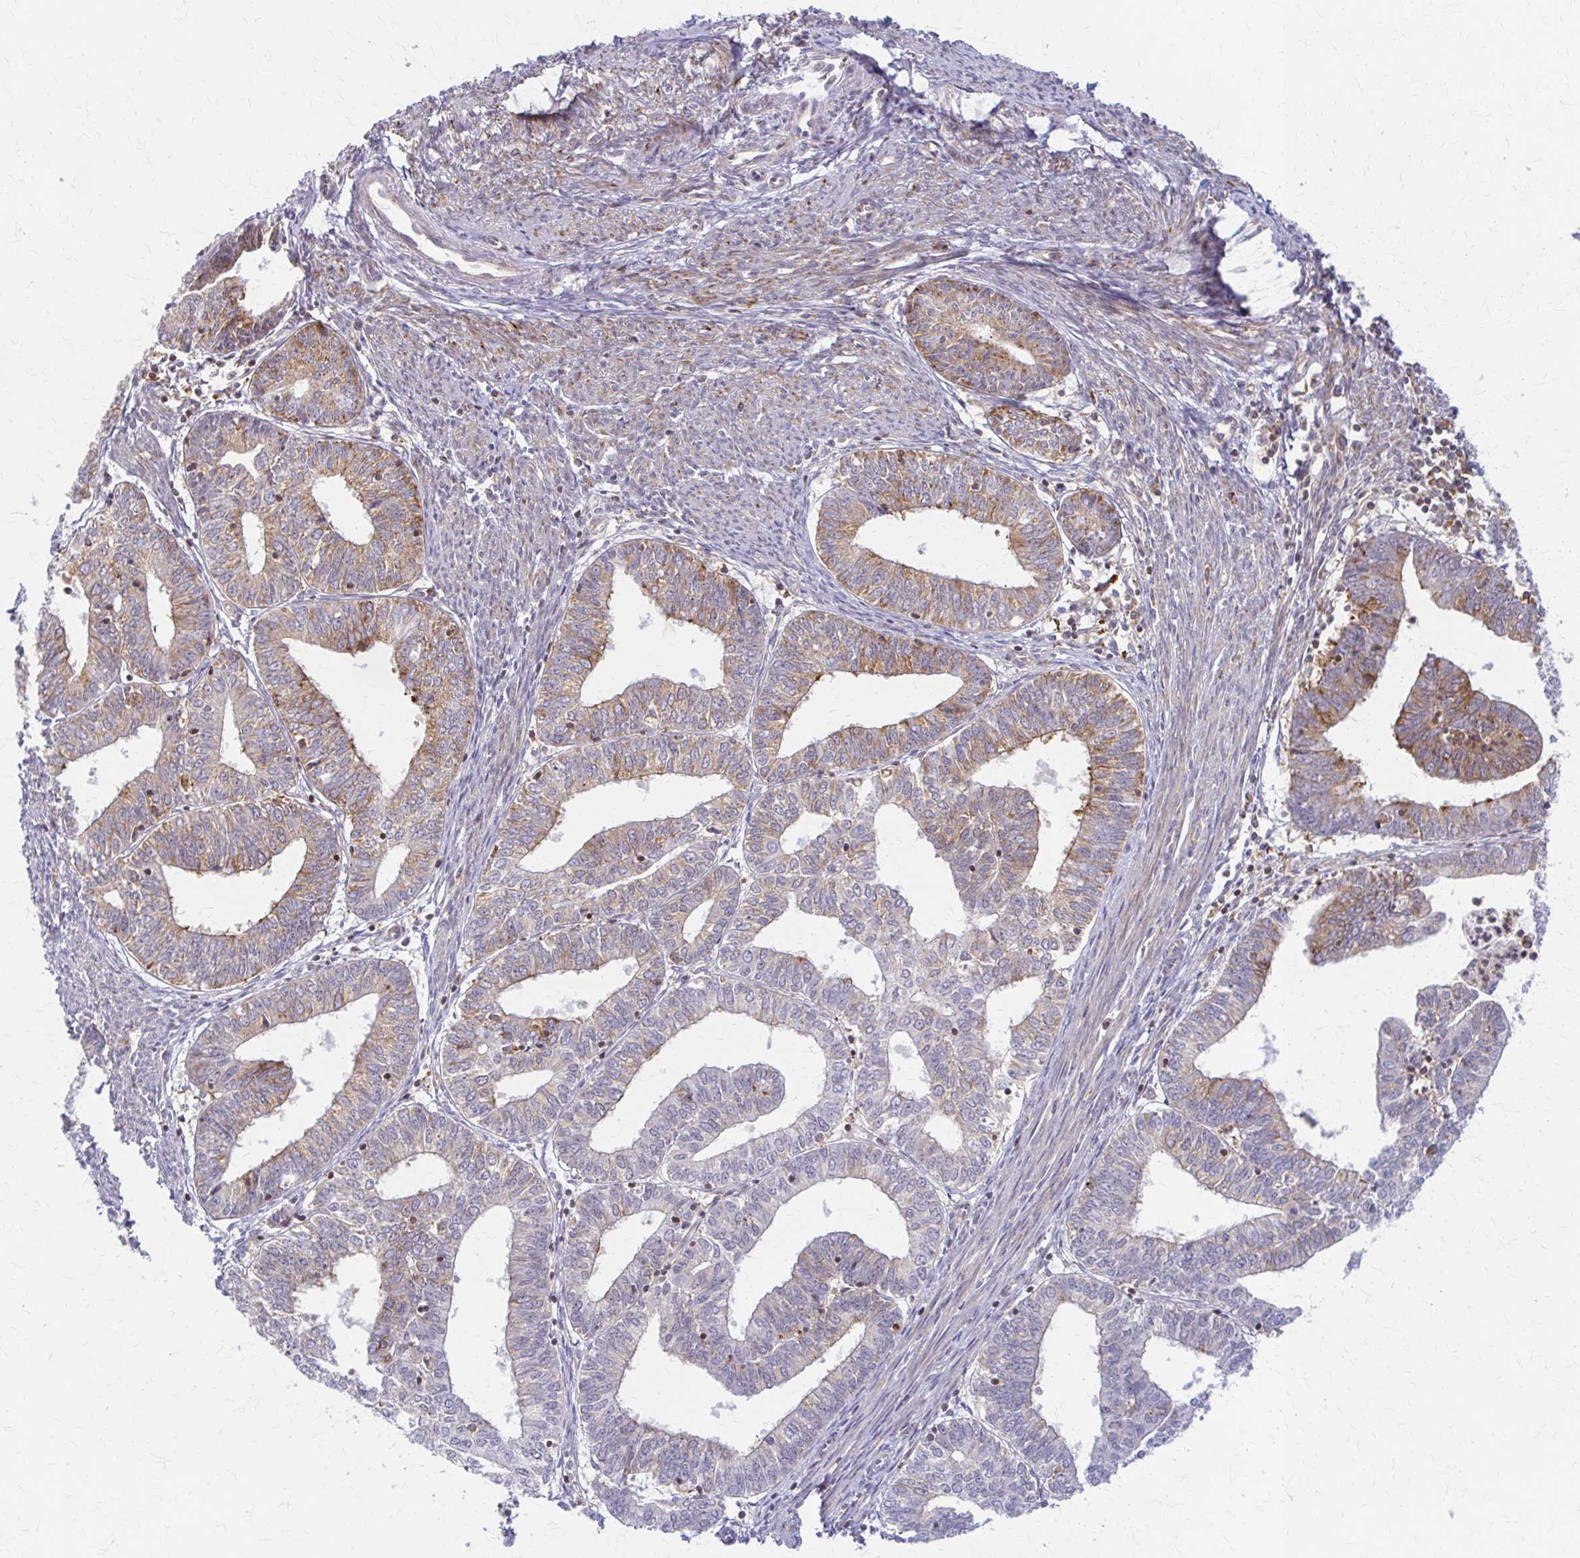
{"staining": {"intensity": "weak", "quantity": ">75%", "location": "cytoplasmic/membranous"}, "tissue": "endometrial cancer", "cell_type": "Tumor cells", "image_type": "cancer", "snomed": [{"axis": "morphology", "description": "Adenocarcinoma, NOS"}, {"axis": "topography", "description": "Endometrium"}], "caption": "Protein expression analysis of human endometrial adenocarcinoma reveals weak cytoplasmic/membranous expression in about >75% of tumor cells.", "gene": "ARHGAP35", "patient": {"sex": "female", "age": 61}}